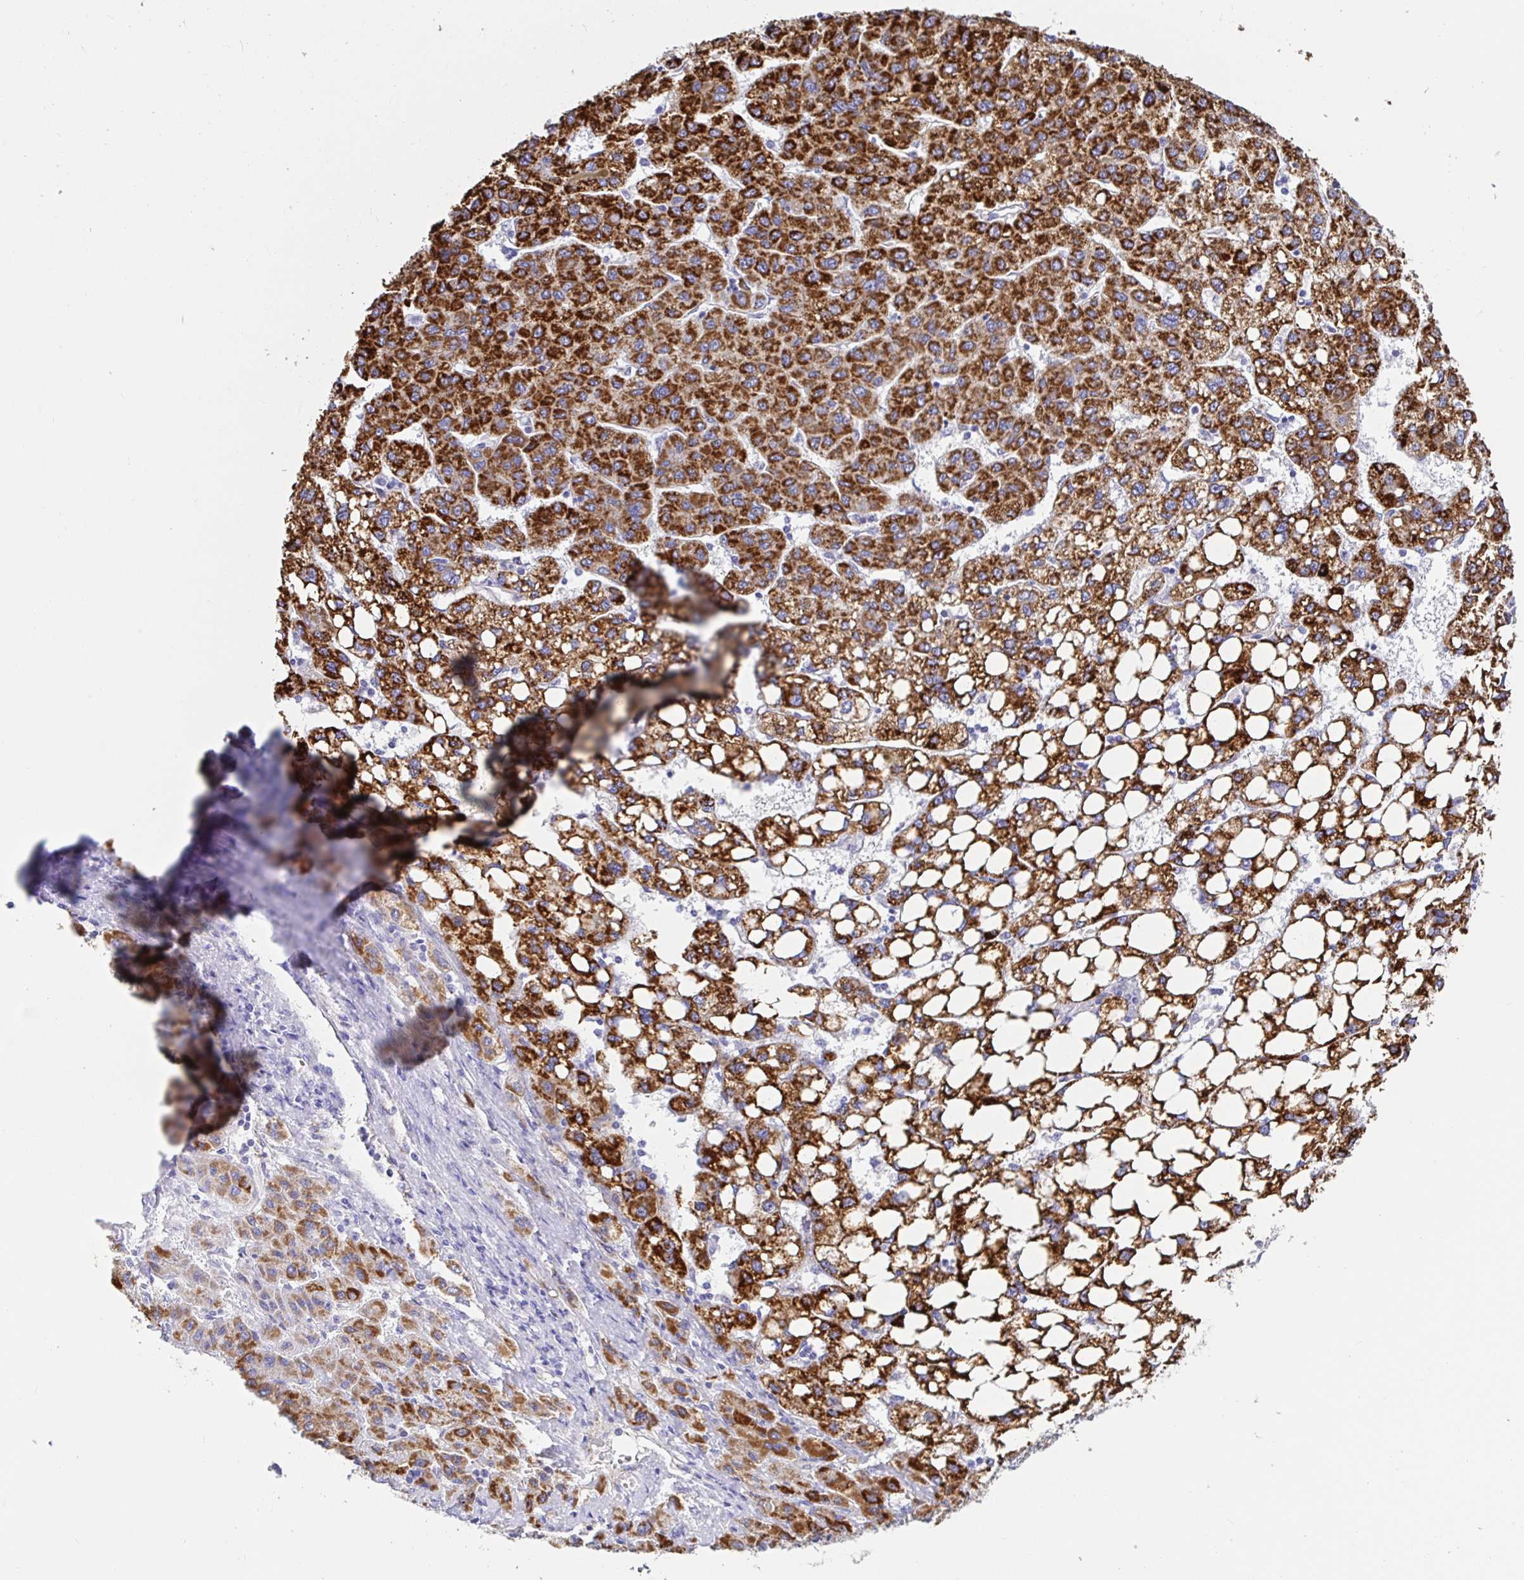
{"staining": {"intensity": "strong", "quantity": ">75%", "location": "cytoplasmic/membranous"}, "tissue": "liver cancer", "cell_type": "Tumor cells", "image_type": "cancer", "snomed": [{"axis": "morphology", "description": "Carcinoma, Hepatocellular, NOS"}, {"axis": "topography", "description": "Liver"}], "caption": "DAB immunohistochemical staining of hepatocellular carcinoma (liver) demonstrates strong cytoplasmic/membranous protein positivity in approximately >75% of tumor cells.", "gene": "MAOA", "patient": {"sex": "female", "age": 82}}